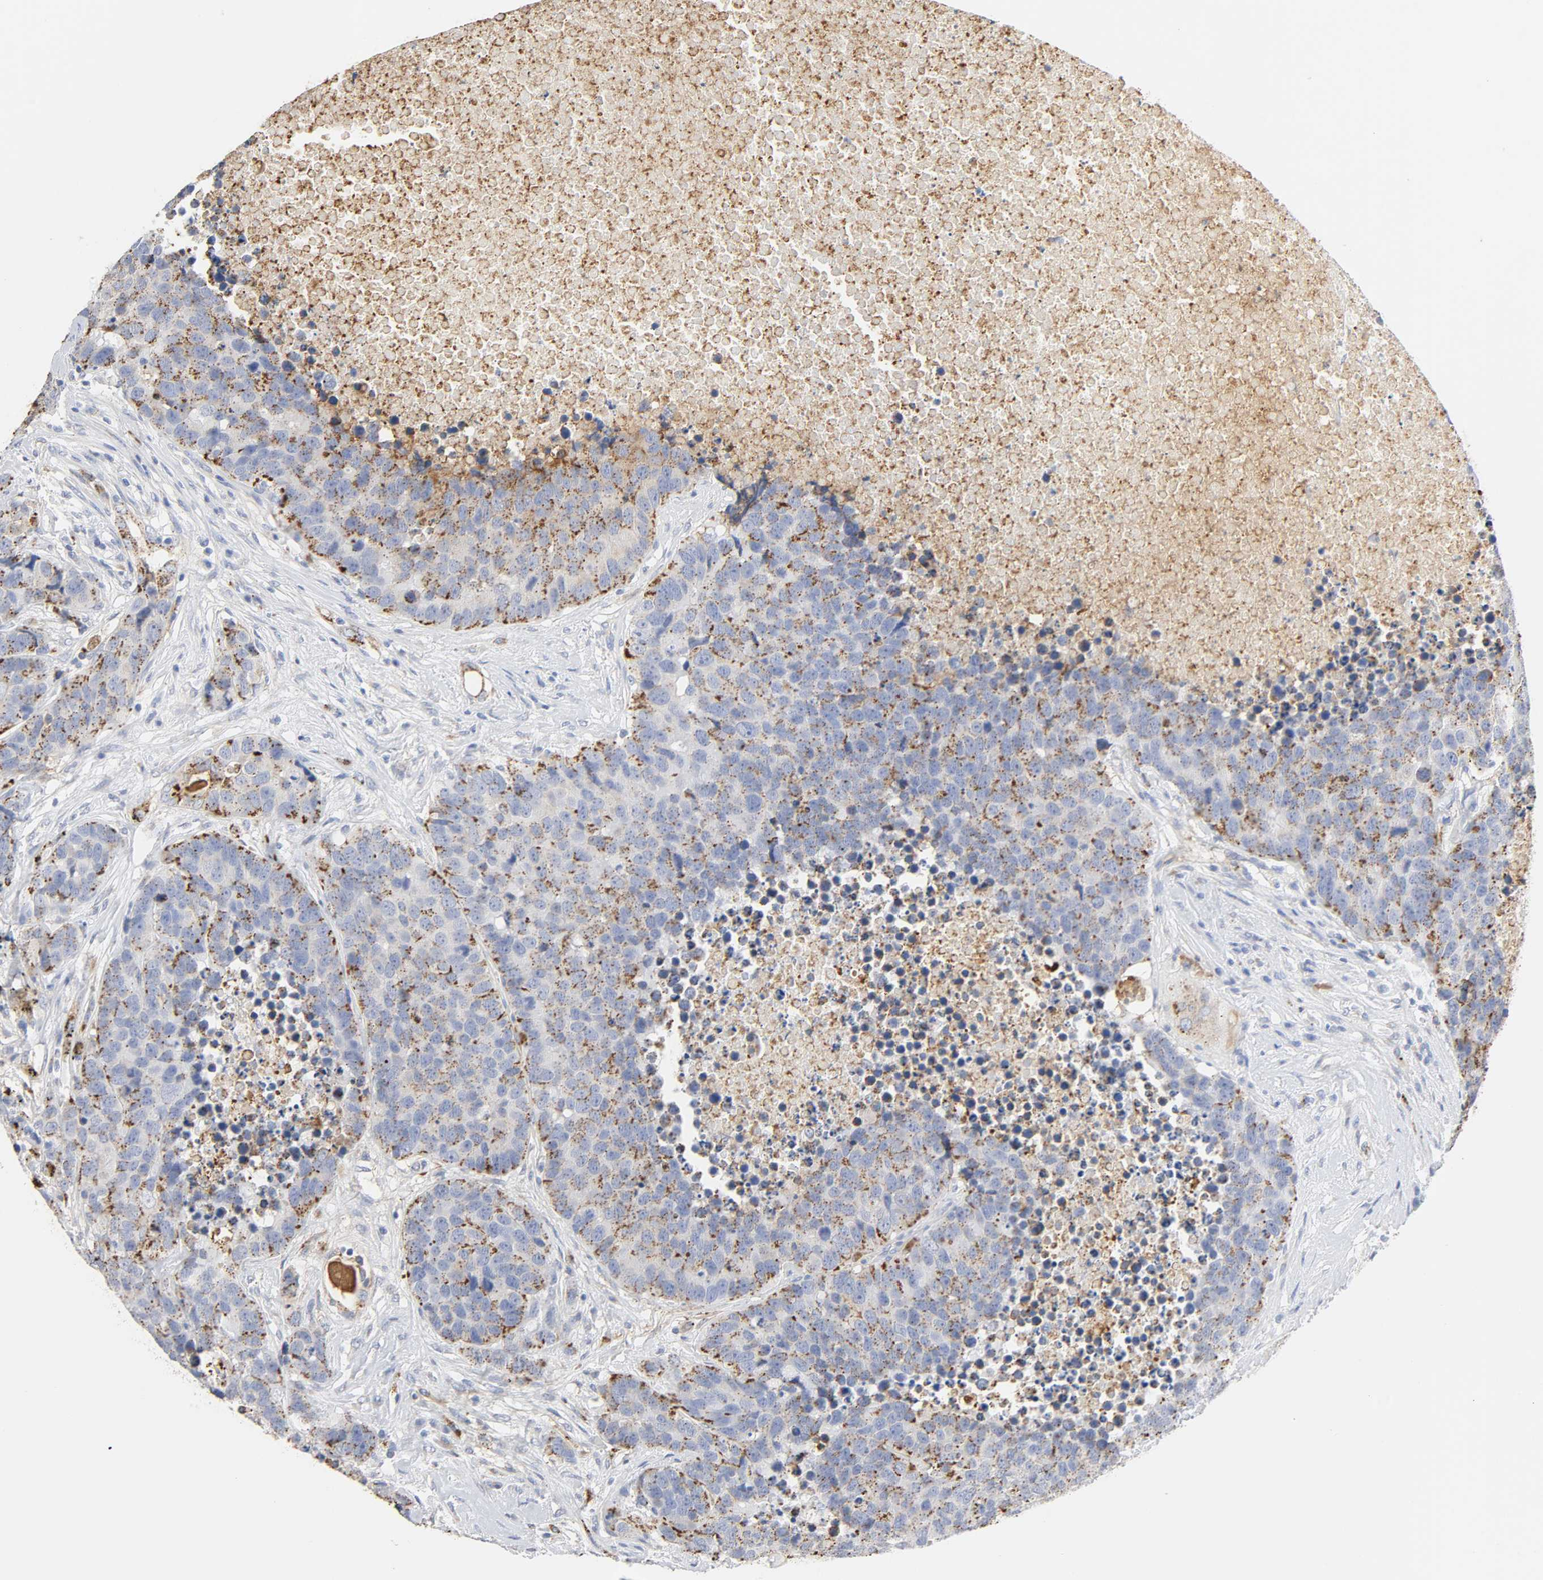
{"staining": {"intensity": "moderate", "quantity": "25%-75%", "location": "cytoplasmic/membranous"}, "tissue": "carcinoid", "cell_type": "Tumor cells", "image_type": "cancer", "snomed": [{"axis": "morphology", "description": "Carcinoid, malignant, NOS"}, {"axis": "topography", "description": "Lung"}], "caption": "Human carcinoid stained with a brown dye demonstrates moderate cytoplasmic/membranous positive staining in about 25%-75% of tumor cells.", "gene": "MAGEB17", "patient": {"sex": "male", "age": 60}}